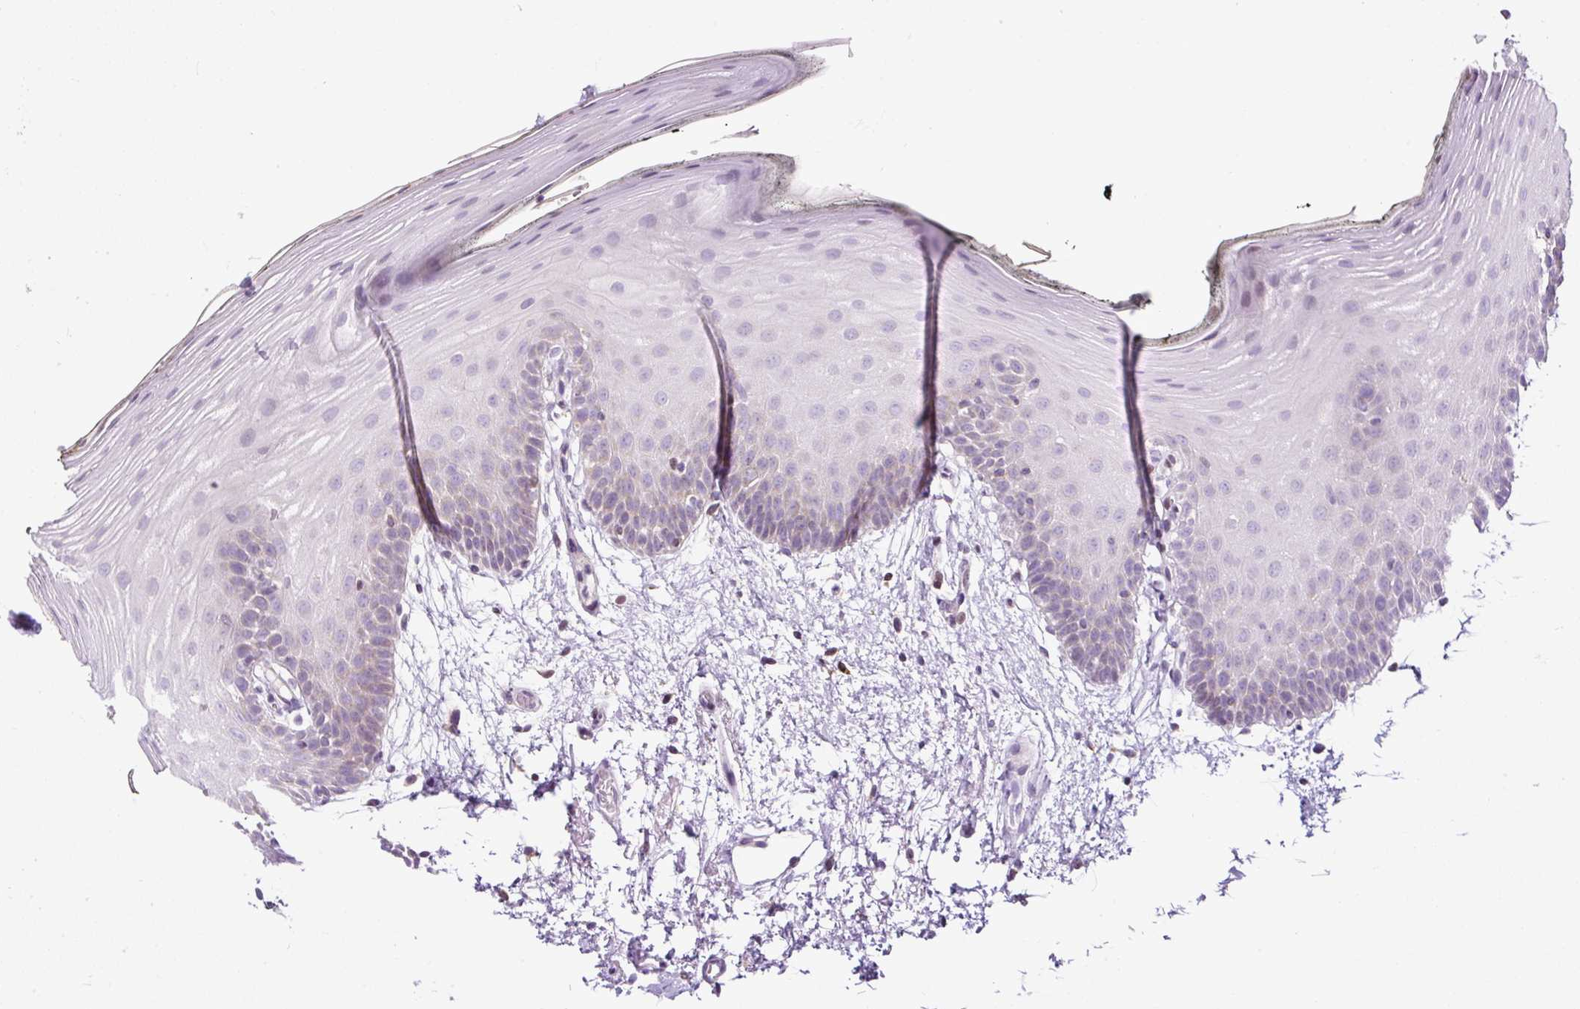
{"staining": {"intensity": "moderate", "quantity": "25%-75%", "location": "cytoplasmic/membranous"}, "tissue": "oral mucosa", "cell_type": "Squamous epithelial cells", "image_type": "normal", "snomed": [{"axis": "morphology", "description": "Normal tissue, NOS"}, {"axis": "morphology", "description": "Squamous cell carcinoma, NOS"}, {"axis": "topography", "description": "Oral tissue"}, {"axis": "topography", "description": "Head-Neck"}], "caption": "High-power microscopy captured an immunohistochemistry histopathology image of benign oral mucosa, revealing moderate cytoplasmic/membranous positivity in about 25%-75% of squamous epithelial cells.", "gene": "FMC1", "patient": {"sex": "female", "age": 81}}